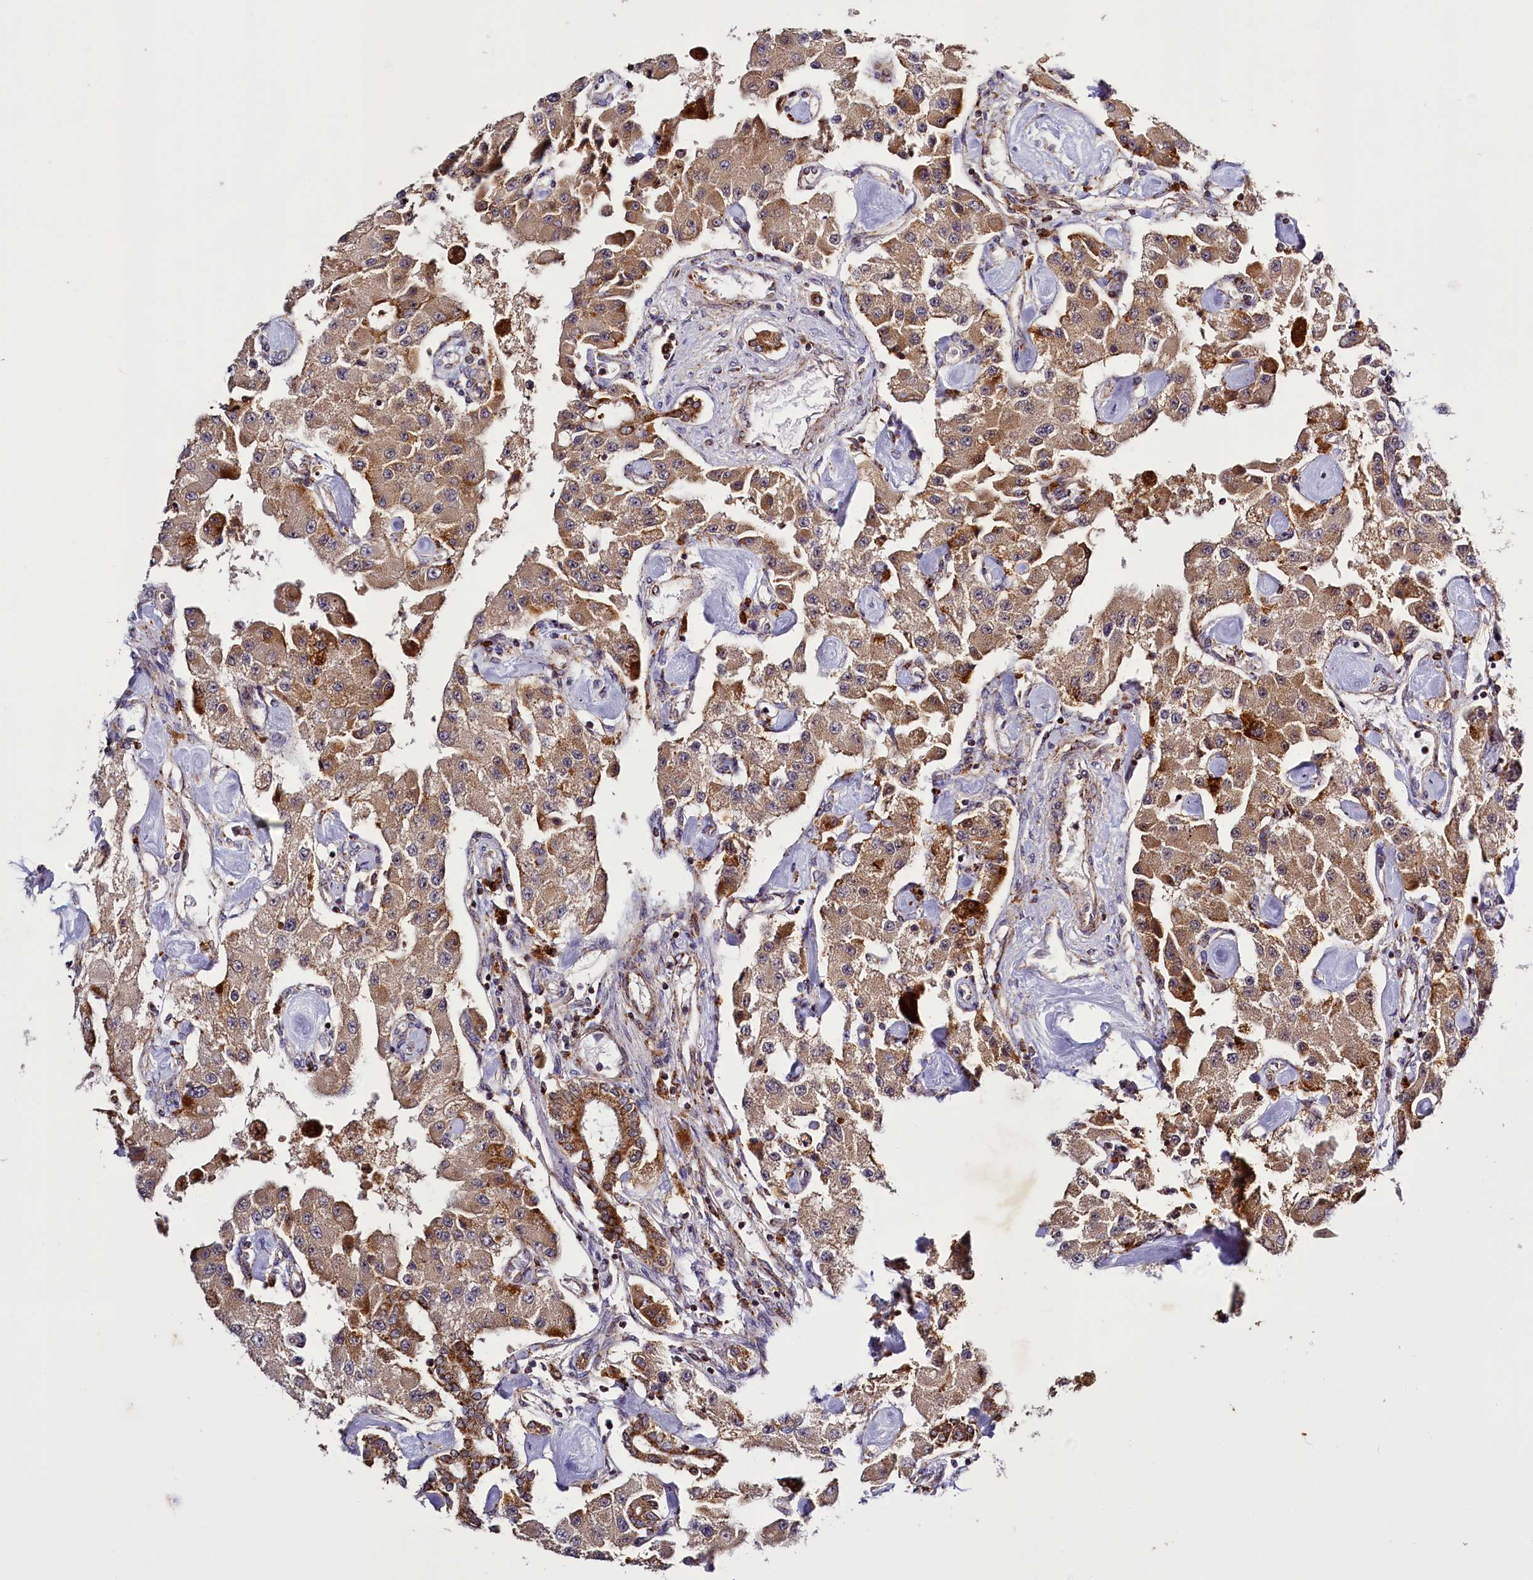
{"staining": {"intensity": "moderate", "quantity": ">75%", "location": "cytoplasmic/membranous"}, "tissue": "carcinoid", "cell_type": "Tumor cells", "image_type": "cancer", "snomed": [{"axis": "morphology", "description": "Carcinoid, malignant, NOS"}, {"axis": "topography", "description": "Pancreas"}], "caption": "Carcinoid stained for a protein exhibits moderate cytoplasmic/membranous positivity in tumor cells. The protein of interest is stained brown, and the nuclei are stained in blue (DAB IHC with brightfield microscopy, high magnification).", "gene": "DYNC2H1", "patient": {"sex": "male", "age": 41}}